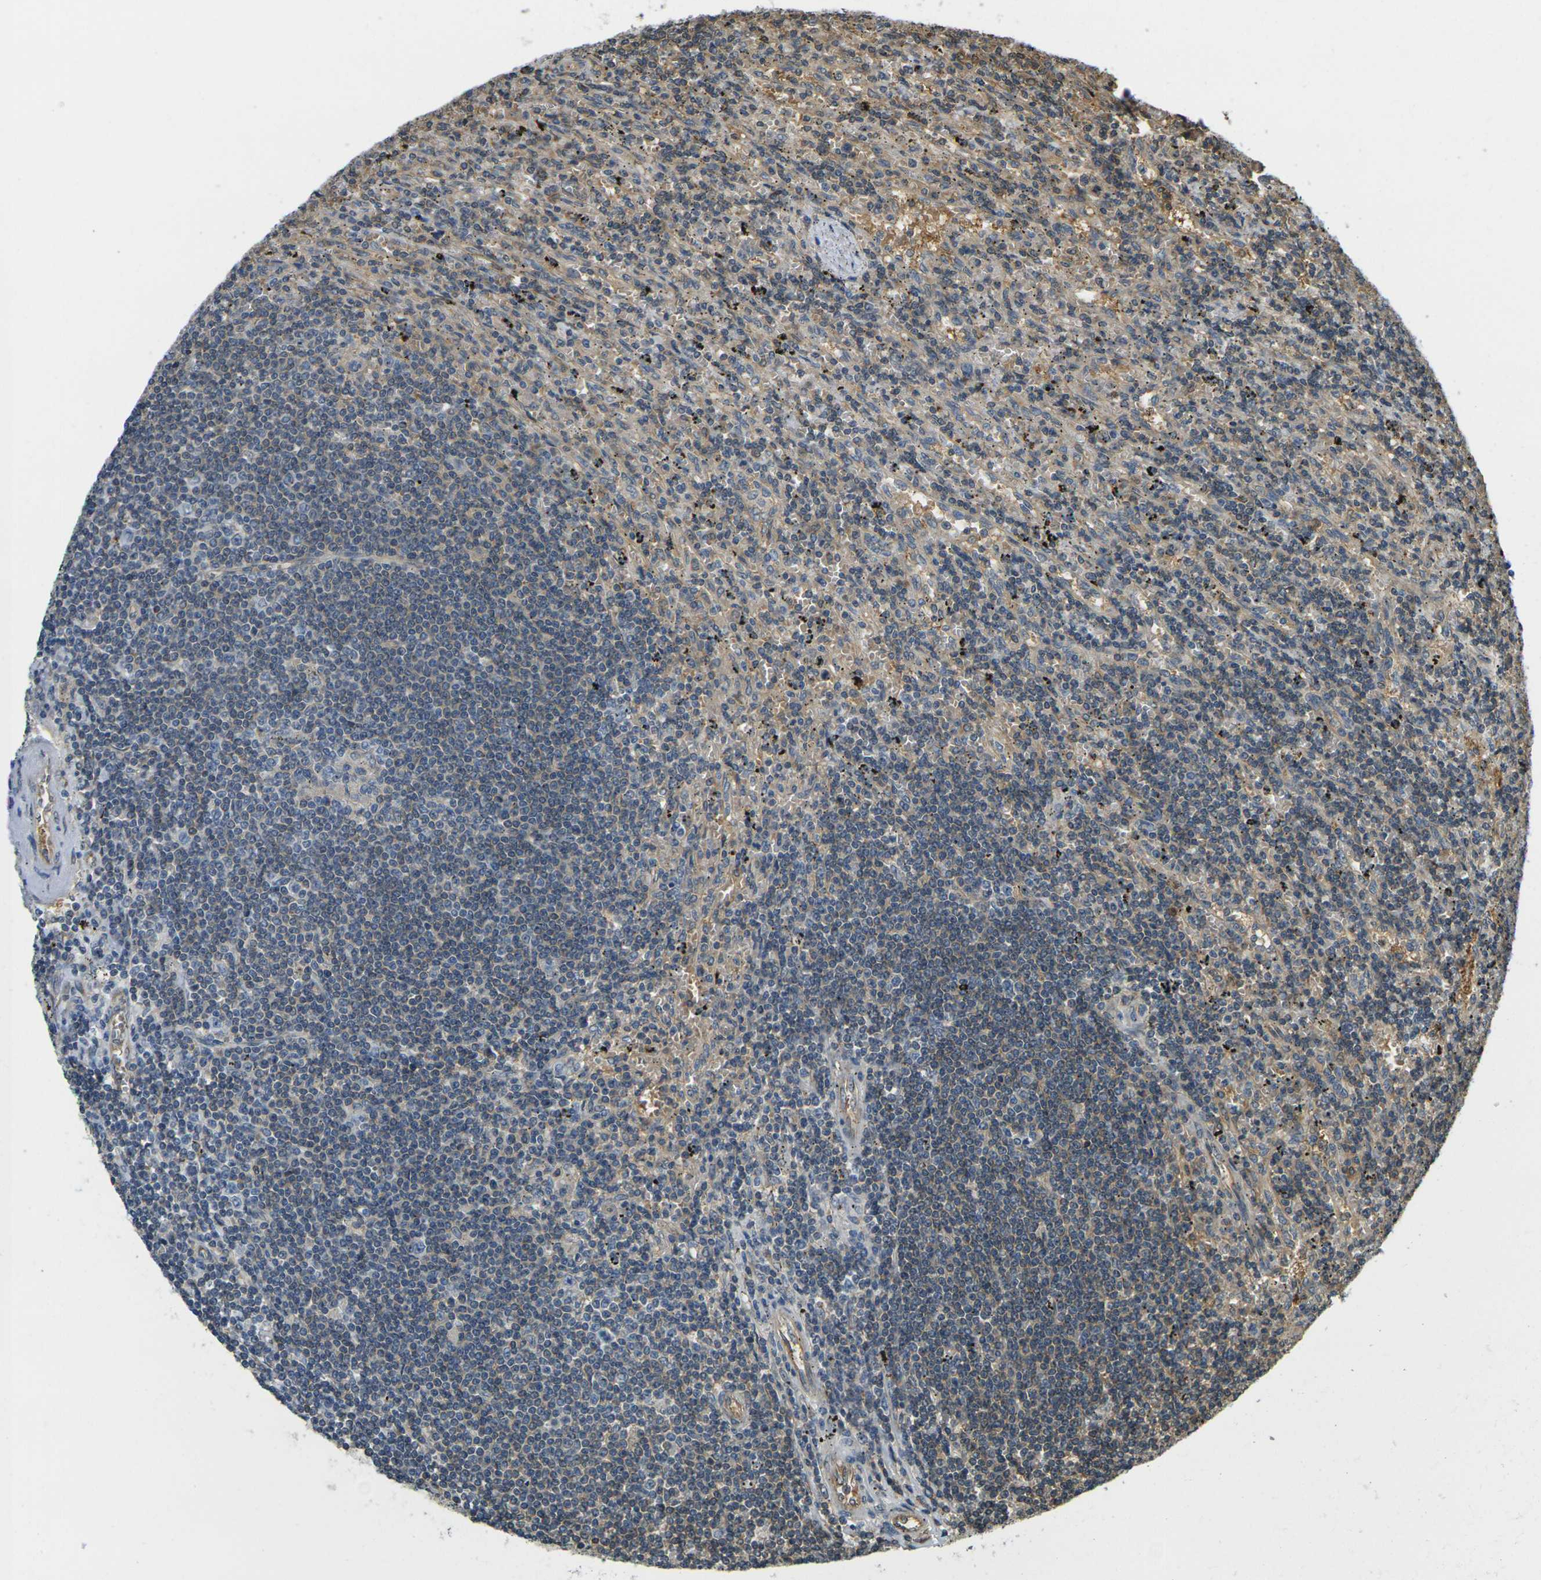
{"staining": {"intensity": "weak", "quantity": ">75%", "location": "cytoplasmic/membranous"}, "tissue": "lymphoma", "cell_type": "Tumor cells", "image_type": "cancer", "snomed": [{"axis": "morphology", "description": "Malignant lymphoma, non-Hodgkin's type, Low grade"}, {"axis": "topography", "description": "Spleen"}], "caption": "The micrograph reveals staining of lymphoma, revealing weak cytoplasmic/membranous protein staining (brown color) within tumor cells. The staining was performed using DAB, with brown indicating positive protein expression. Nuclei are stained blue with hematoxylin.", "gene": "CAST", "patient": {"sex": "male", "age": 76}}